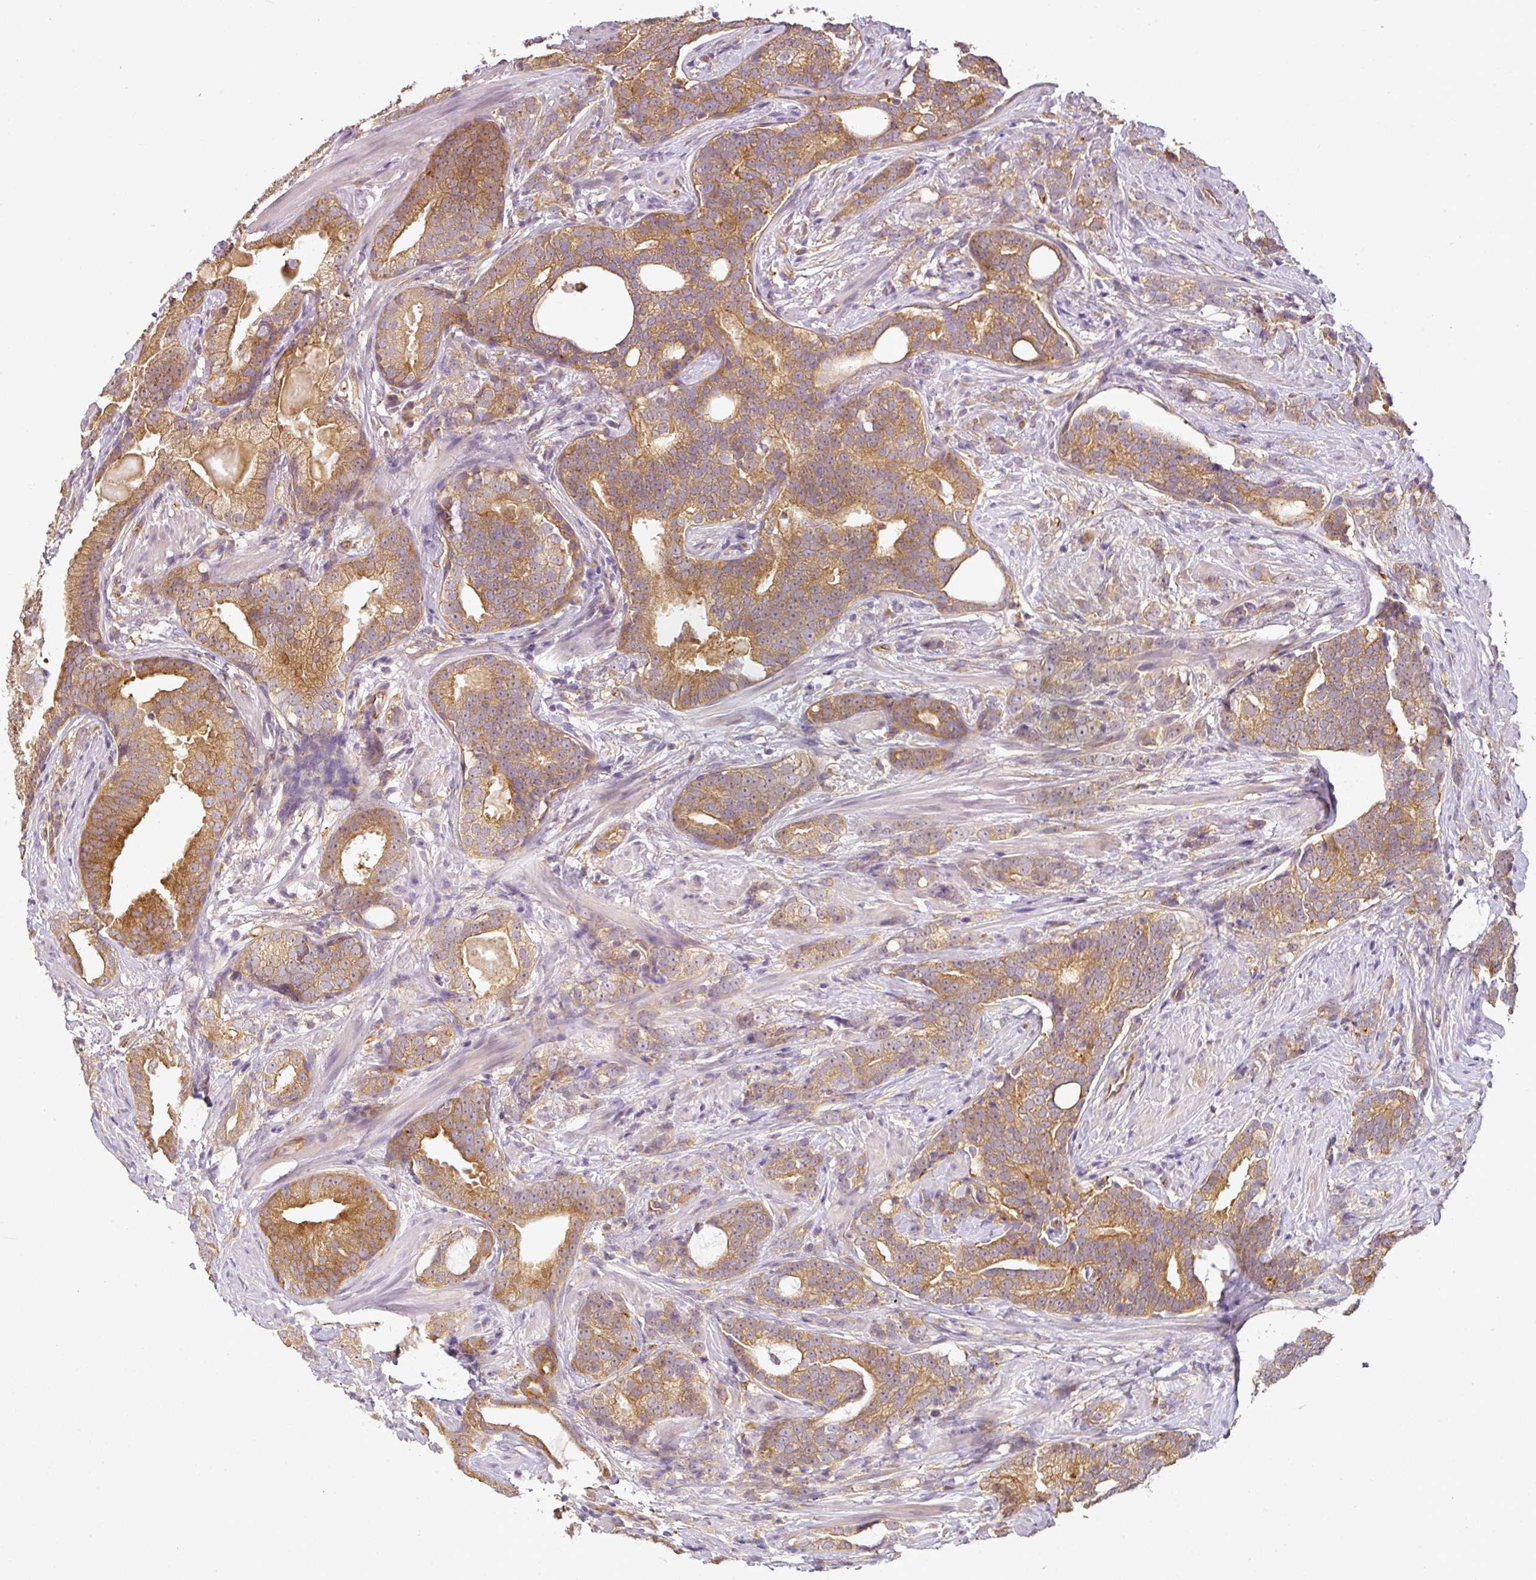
{"staining": {"intensity": "moderate", "quantity": ">75%", "location": "cytoplasmic/membranous"}, "tissue": "prostate cancer", "cell_type": "Tumor cells", "image_type": "cancer", "snomed": [{"axis": "morphology", "description": "Adenocarcinoma, High grade"}, {"axis": "topography", "description": "Prostate"}], "caption": "Immunohistochemistry (IHC) (DAB (3,3'-diaminobenzidine)) staining of prostate adenocarcinoma (high-grade) reveals moderate cytoplasmic/membranous protein expression in approximately >75% of tumor cells. The staining was performed using DAB (3,3'-diaminobenzidine), with brown indicating positive protein expression. Nuclei are stained blue with hematoxylin.", "gene": "ANKRD18A", "patient": {"sex": "male", "age": 64}}